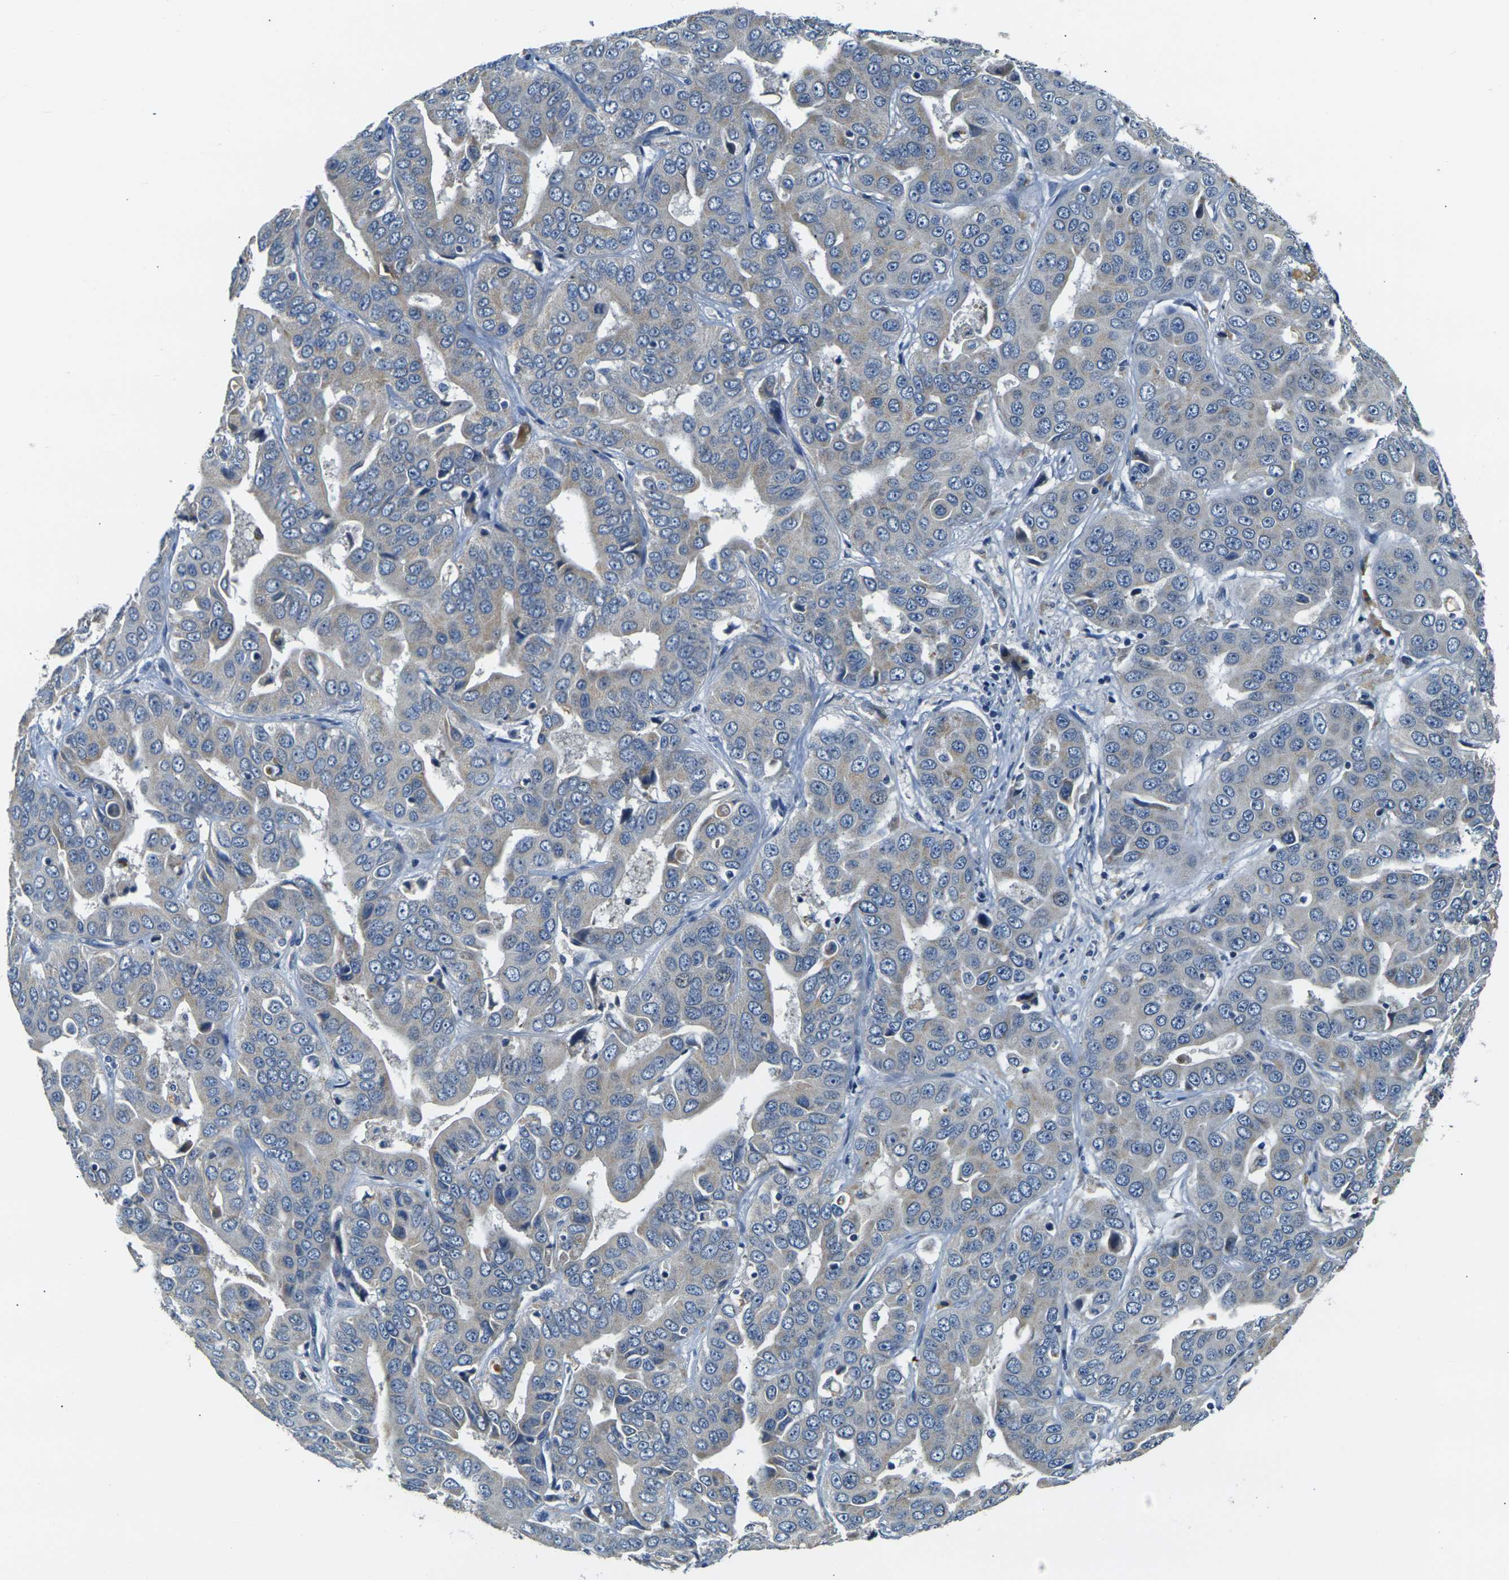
{"staining": {"intensity": "weak", "quantity": "25%-75%", "location": "cytoplasmic/membranous"}, "tissue": "liver cancer", "cell_type": "Tumor cells", "image_type": "cancer", "snomed": [{"axis": "morphology", "description": "Cholangiocarcinoma"}, {"axis": "topography", "description": "Liver"}], "caption": "Protein expression by IHC exhibits weak cytoplasmic/membranous staining in about 25%-75% of tumor cells in liver cancer. (IHC, brightfield microscopy, high magnification).", "gene": "SHISAL2B", "patient": {"sex": "female", "age": 52}}